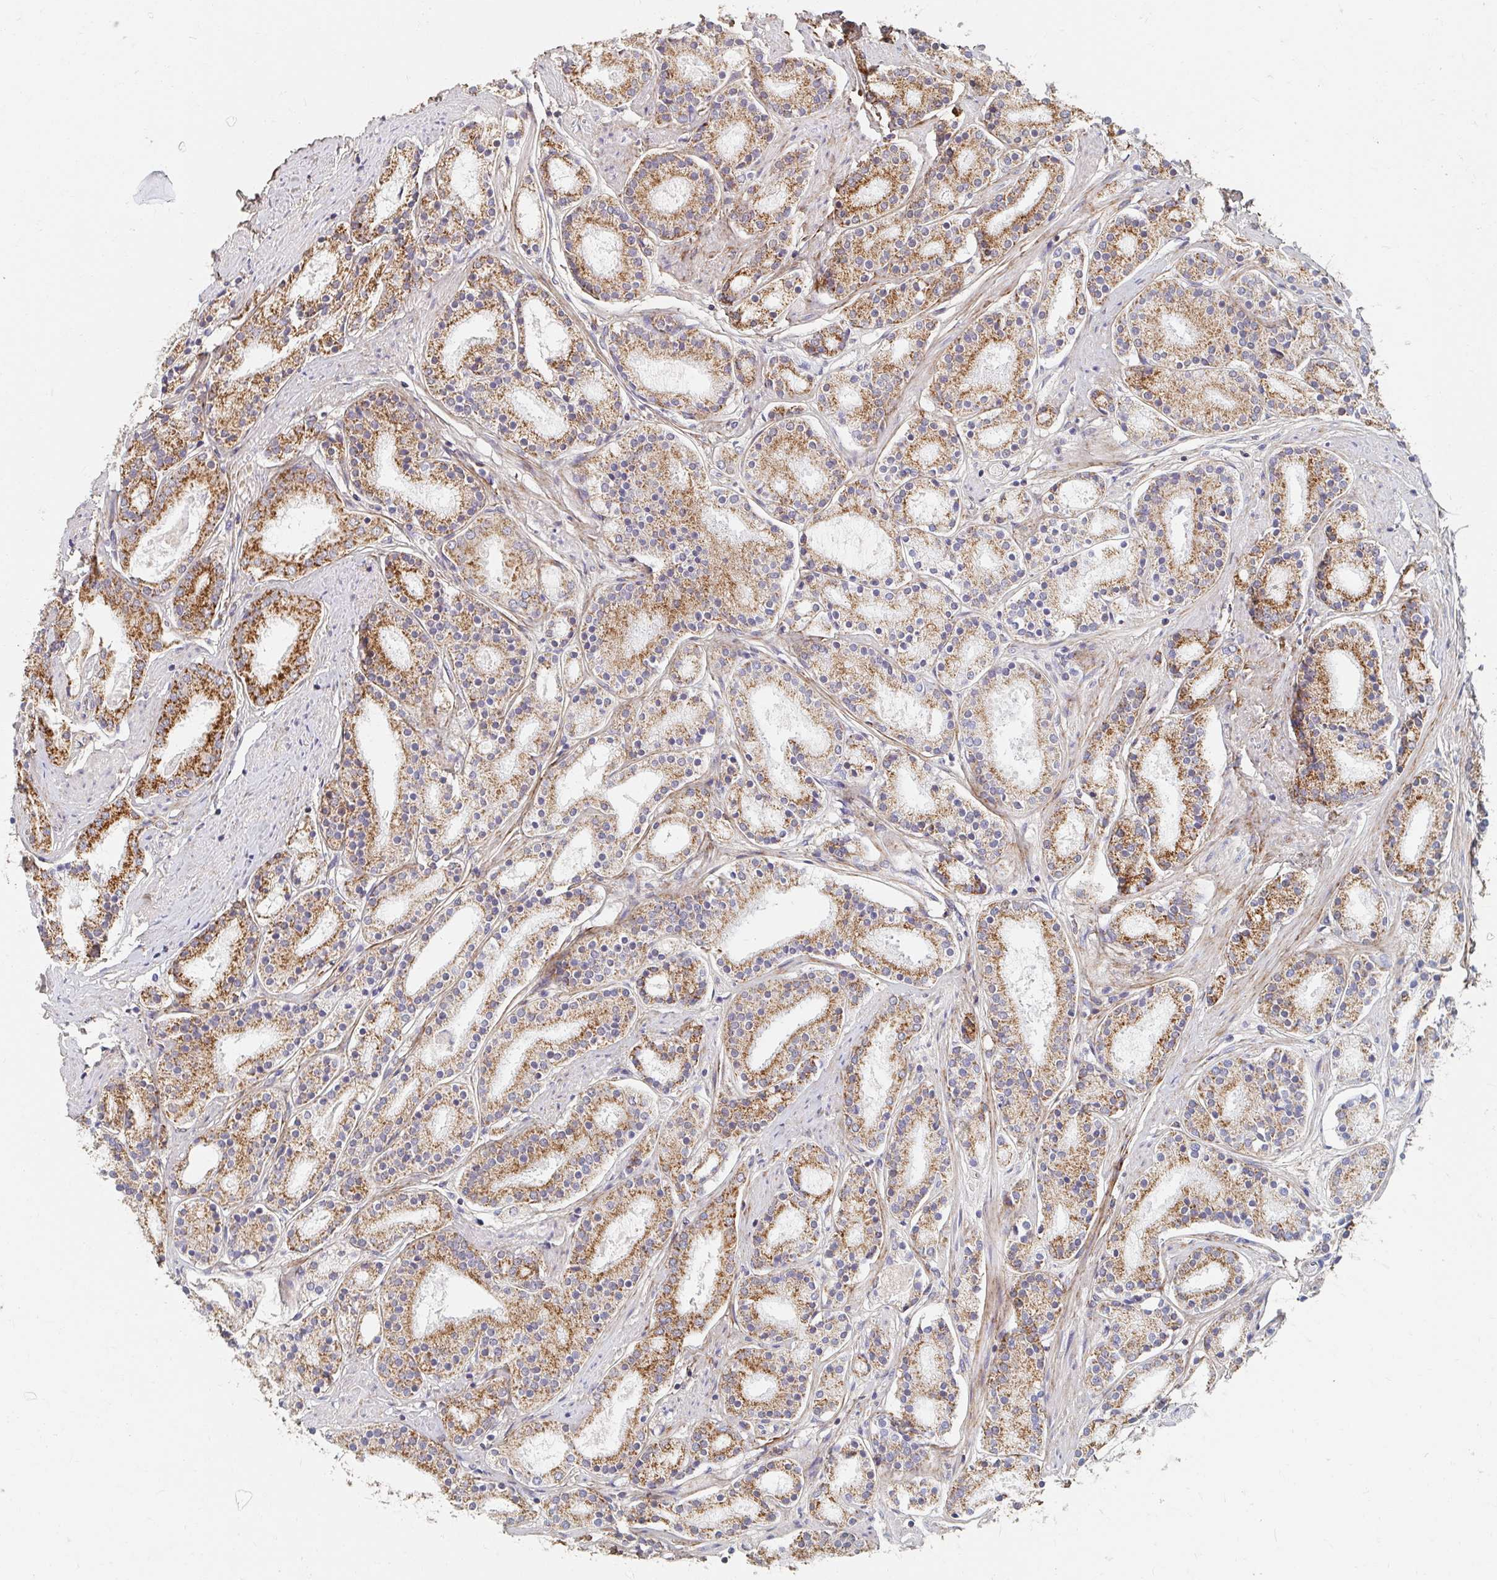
{"staining": {"intensity": "strong", "quantity": ">75%", "location": "cytoplasmic/membranous"}, "tissue": "prostate cancer", "cell_type": "Tumor cells", "image_type": "cancer", "snomed": [{"axis": "morphology", "description": "Adenocarcinoma, High grade"}, {"axis": "topography", "description": "Prostate"}], "caption": "Immunohistochemistry histopathology image of adenocarcinoma (high-grade) (prostate) stained for a protein (brown), which exhibits high levels of strong cytoplasmic/membranous expression in about >75% of tumor cells.", "gene": "MAVS", "patient": {"sex": "male", "age": 63}}